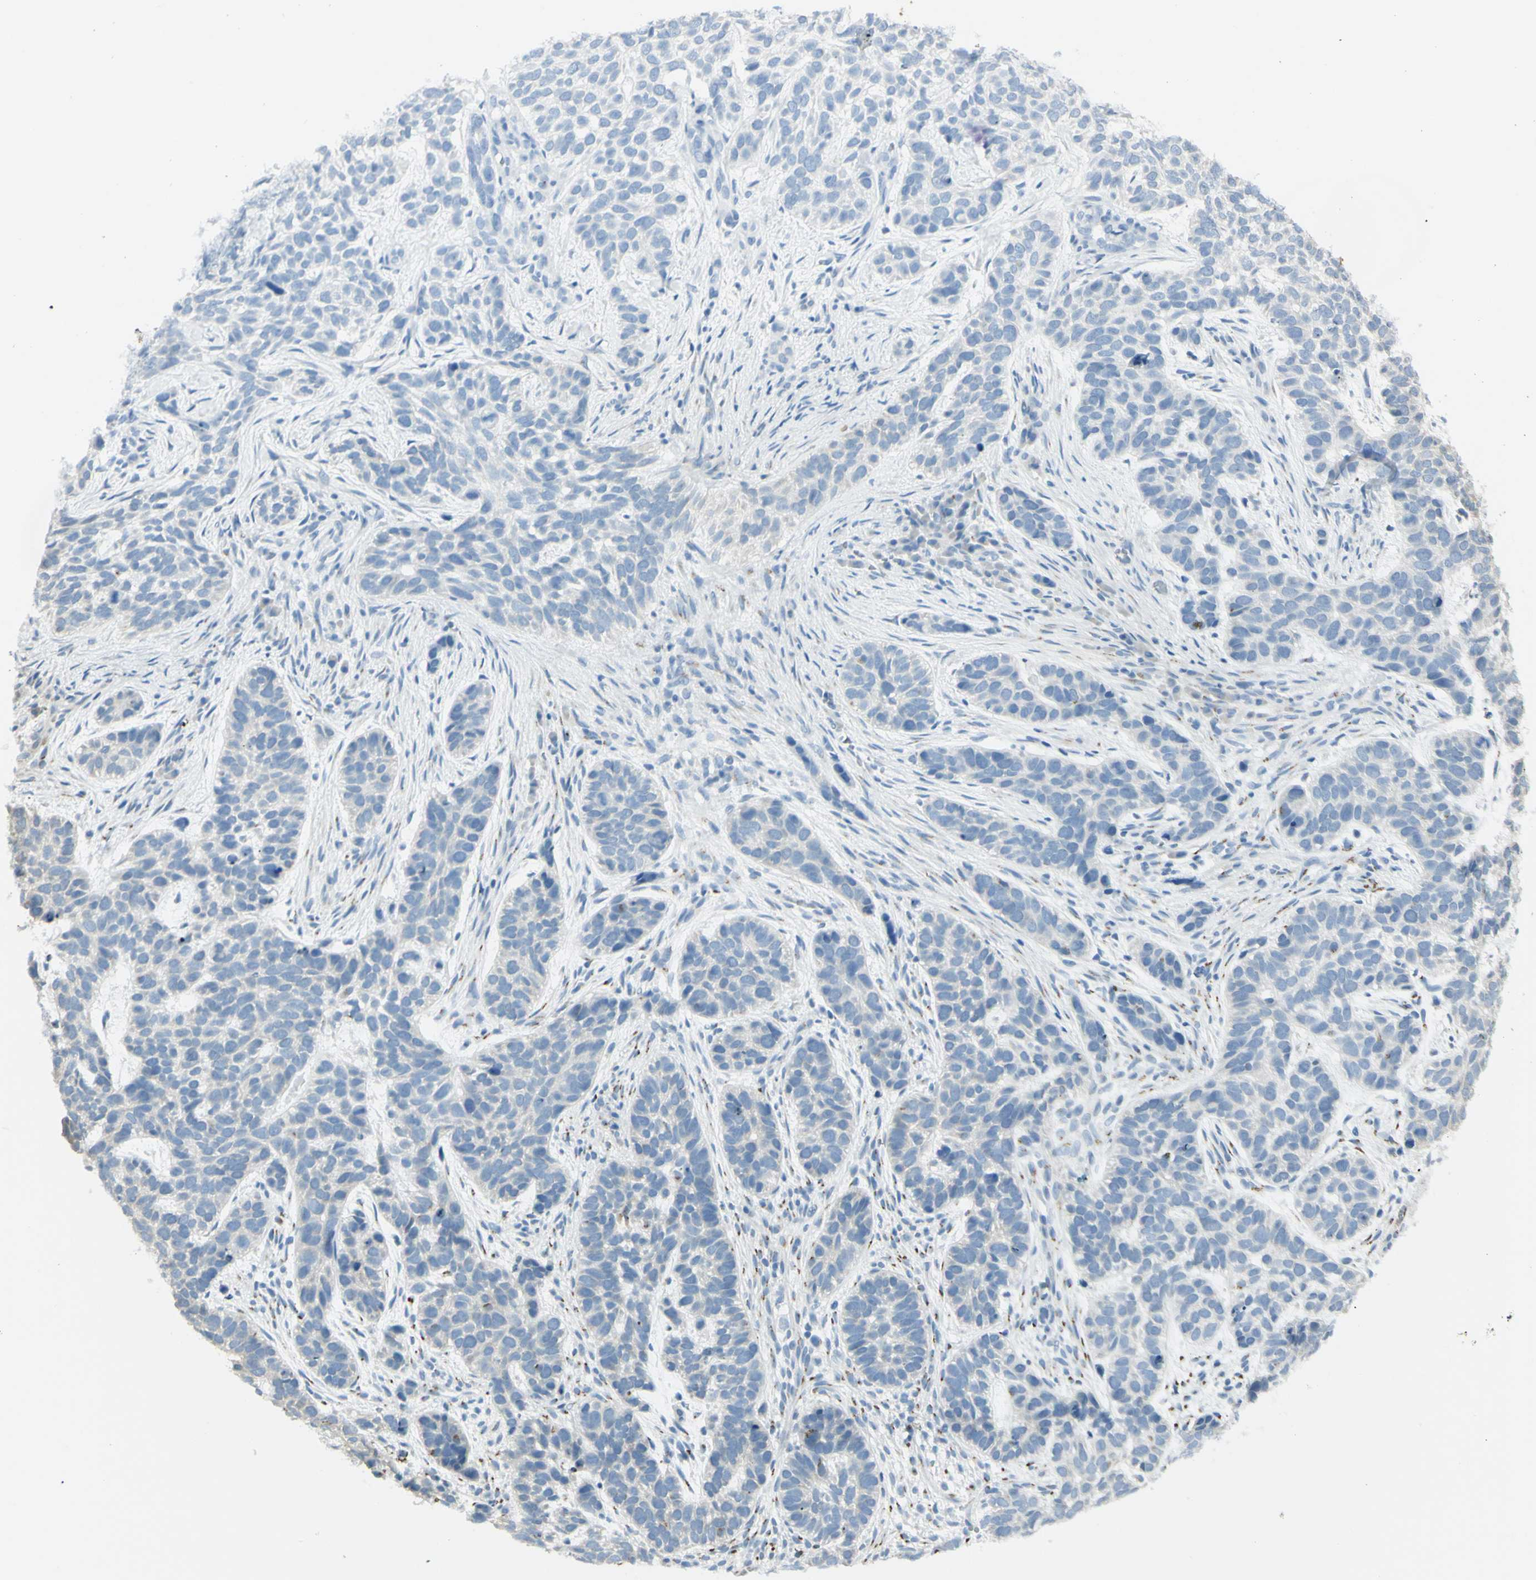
{"staining": {"intensity": "negative", "quantity": "none", "location": "none"}, "tissue": "skin cancer", "cell_type": "Tumor cells", "image_type": "cancer", "snomed": [{"axis": "morphology", "description": "Basal cell carcinoma"}, {"axis": "topography", "description": "Skin"}], "caption": "Tumor cells show no significant staining in basal cell carcinoma (skin).", "gene": "B4GALT1", "patient": {"sex": "male", "age": 87}}